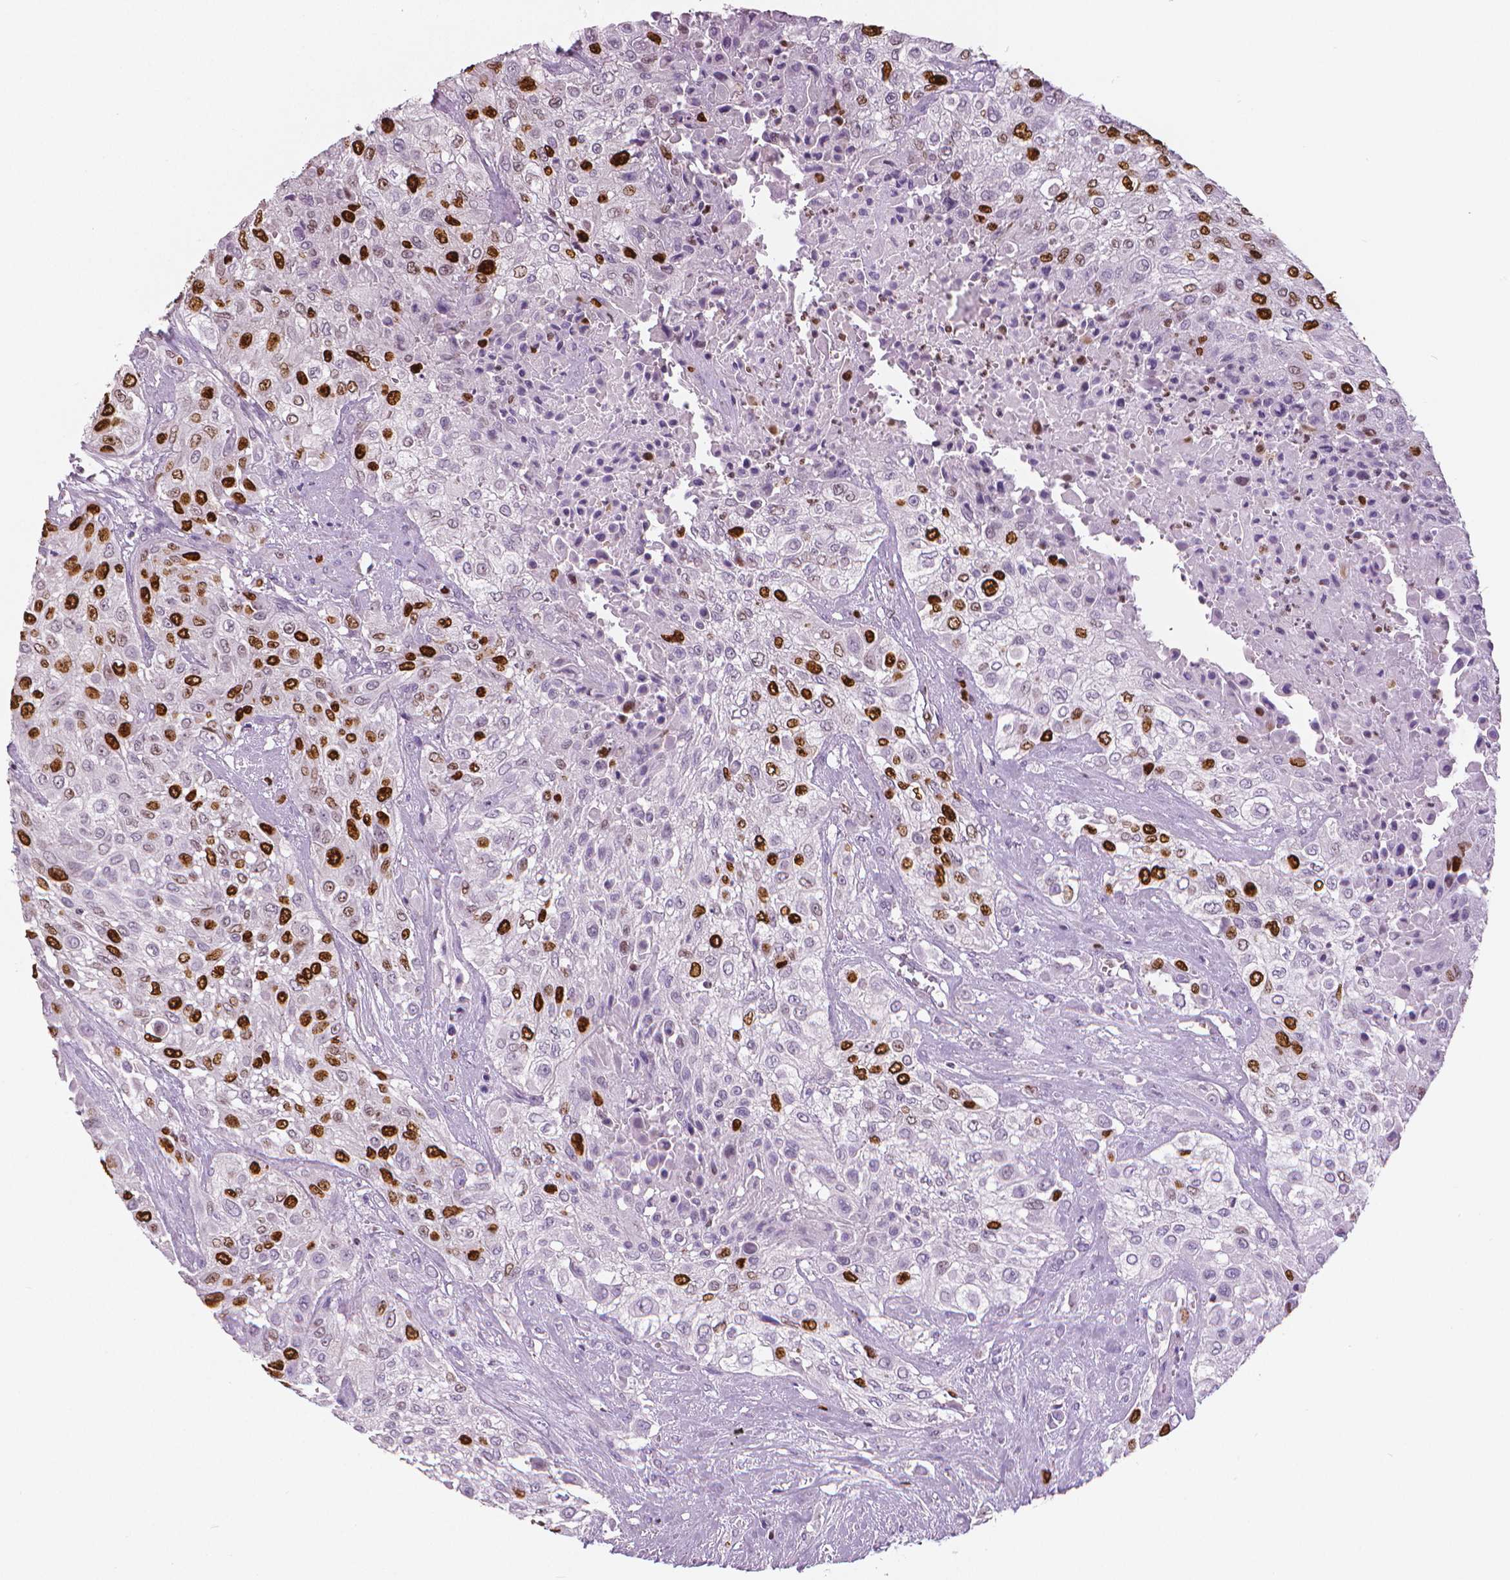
{"staining": {"intensity": "strong", "quantity": "25%-75%", "location": "nuclear"}, "tissue": "urothelial cancer", "cell_type": "Tumor cells", "image_type": "cancer", "snomed": [{"axis": "morphology", "description": "Urothelial carcinoma, High grade"}, {"axis": "topography", "description": "Urinary bladder"}], "caption": "Immunohistochemistry photomicrograph of neoplastic tissue: human high-grade urothelial carcinoma stained using IHC reveals high levels of strong protein expression localized specifically in the nuclear of tumor cells, appearing as a nuclear brown color.", "gene": "MKI67", "patient": {"sex": "male", "age": 57}}